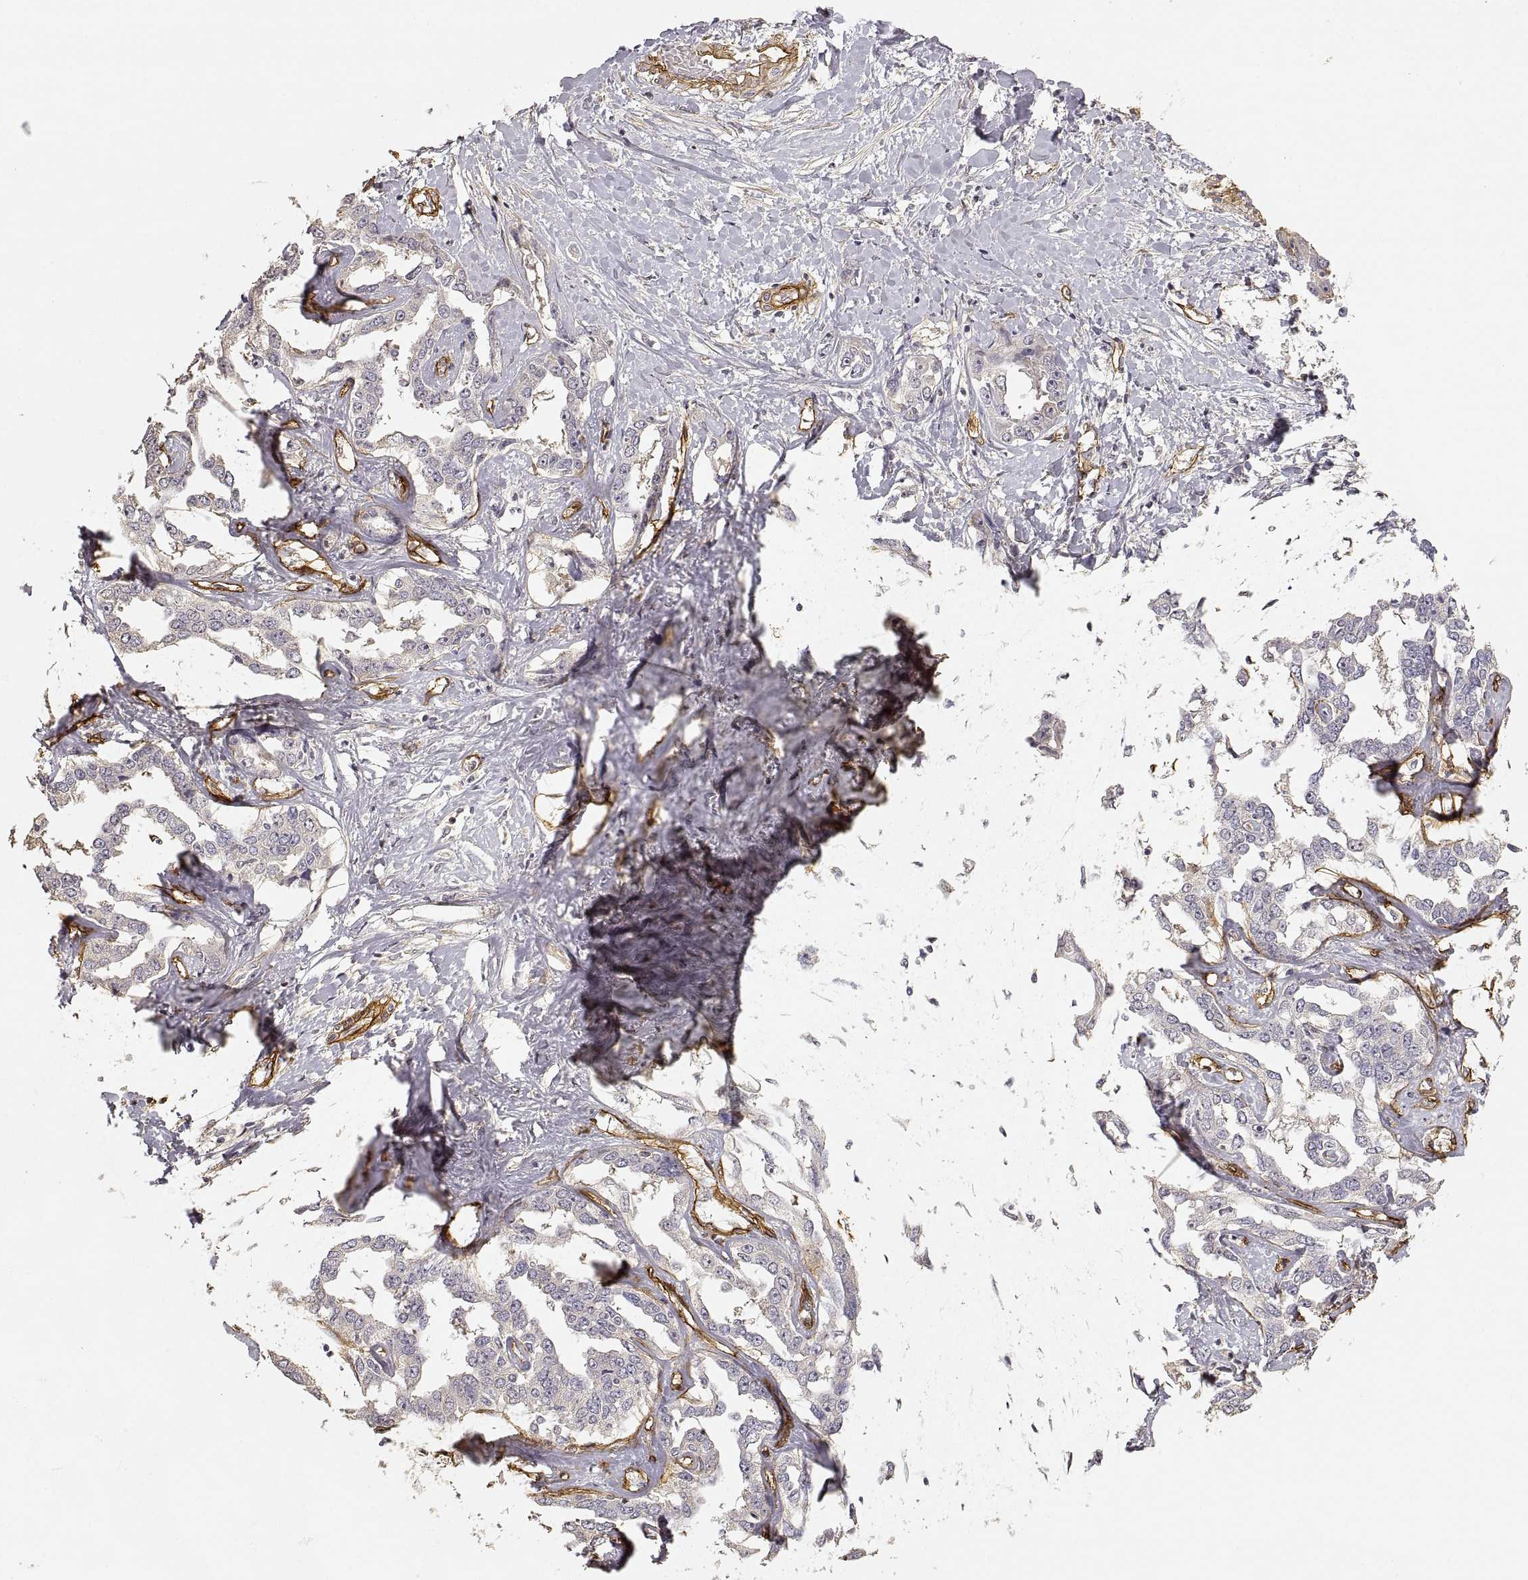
{"staining": {"intensity": "negative", "quantity": "none", "location": "none"}, "tissue": "liver cancer", "cell_type": "Tumor cells", "image_type": "cancer", "snomed": [{"axis": "morphology", "description": "Cholangiocarcinoma"}, {"axis": "topography", "description": "Liver"}], "caption": "The immunohistochemistry histopathology image has no significant expression in tumor cells of liver cancer tissue.", "gene": "LAMA4", "patient": {"sex": "male", "age": 59}}